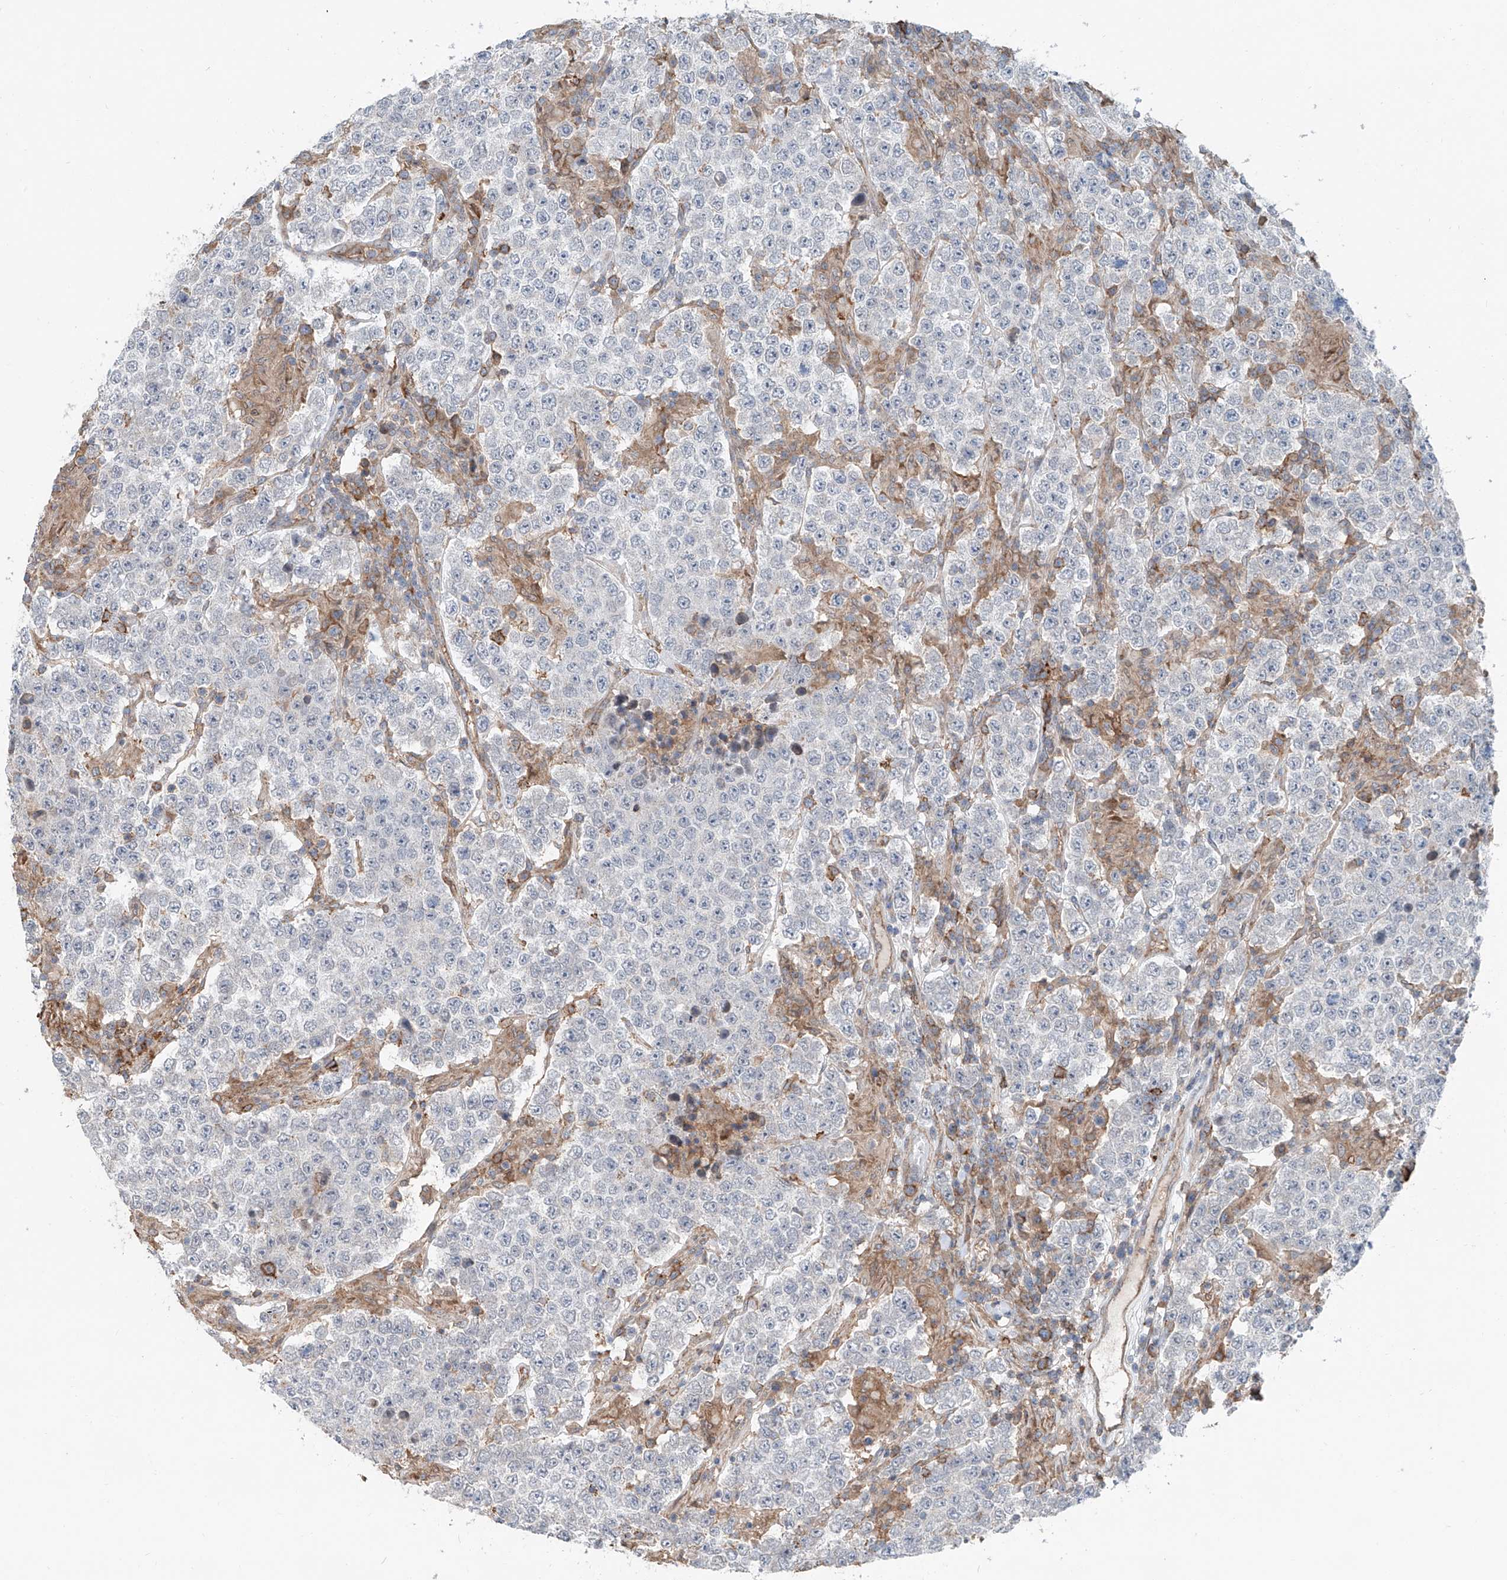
{"staining": {"intensity": "negative", "quantity": "none", "location": "none"}, "tissue": "testis cancer", "cell_type": "Tumor cells", "image_type": "cancer", "snomed": [{"axis": "morphology", "description": "Normal tissue, NOS"}, {"axis": "morphology", "description": "Urothelial carcinoma, High grade"}, {"axis": "morphology", "description": "Seminoma, NOS"}, {"axis": "morphology", "description": "Carcinoma, Embryonal, NOS"}, {"axis": "topography", "description": "Urinary bladder"}, {"axis": "topography", "description": "Testis"}], "caption": "Immunohistochemistry histopathology image of neoplastic tissue: human testis cancer stained with DAB (3,3'-diaminobenzidine) reveals no significant protein staining in tumor cells. (DAB immunohistochemistry visualized using brightfield microscopy, high magnification).", "gene": "KCNK10", "patient": {"sex": "male", "age": 41}}